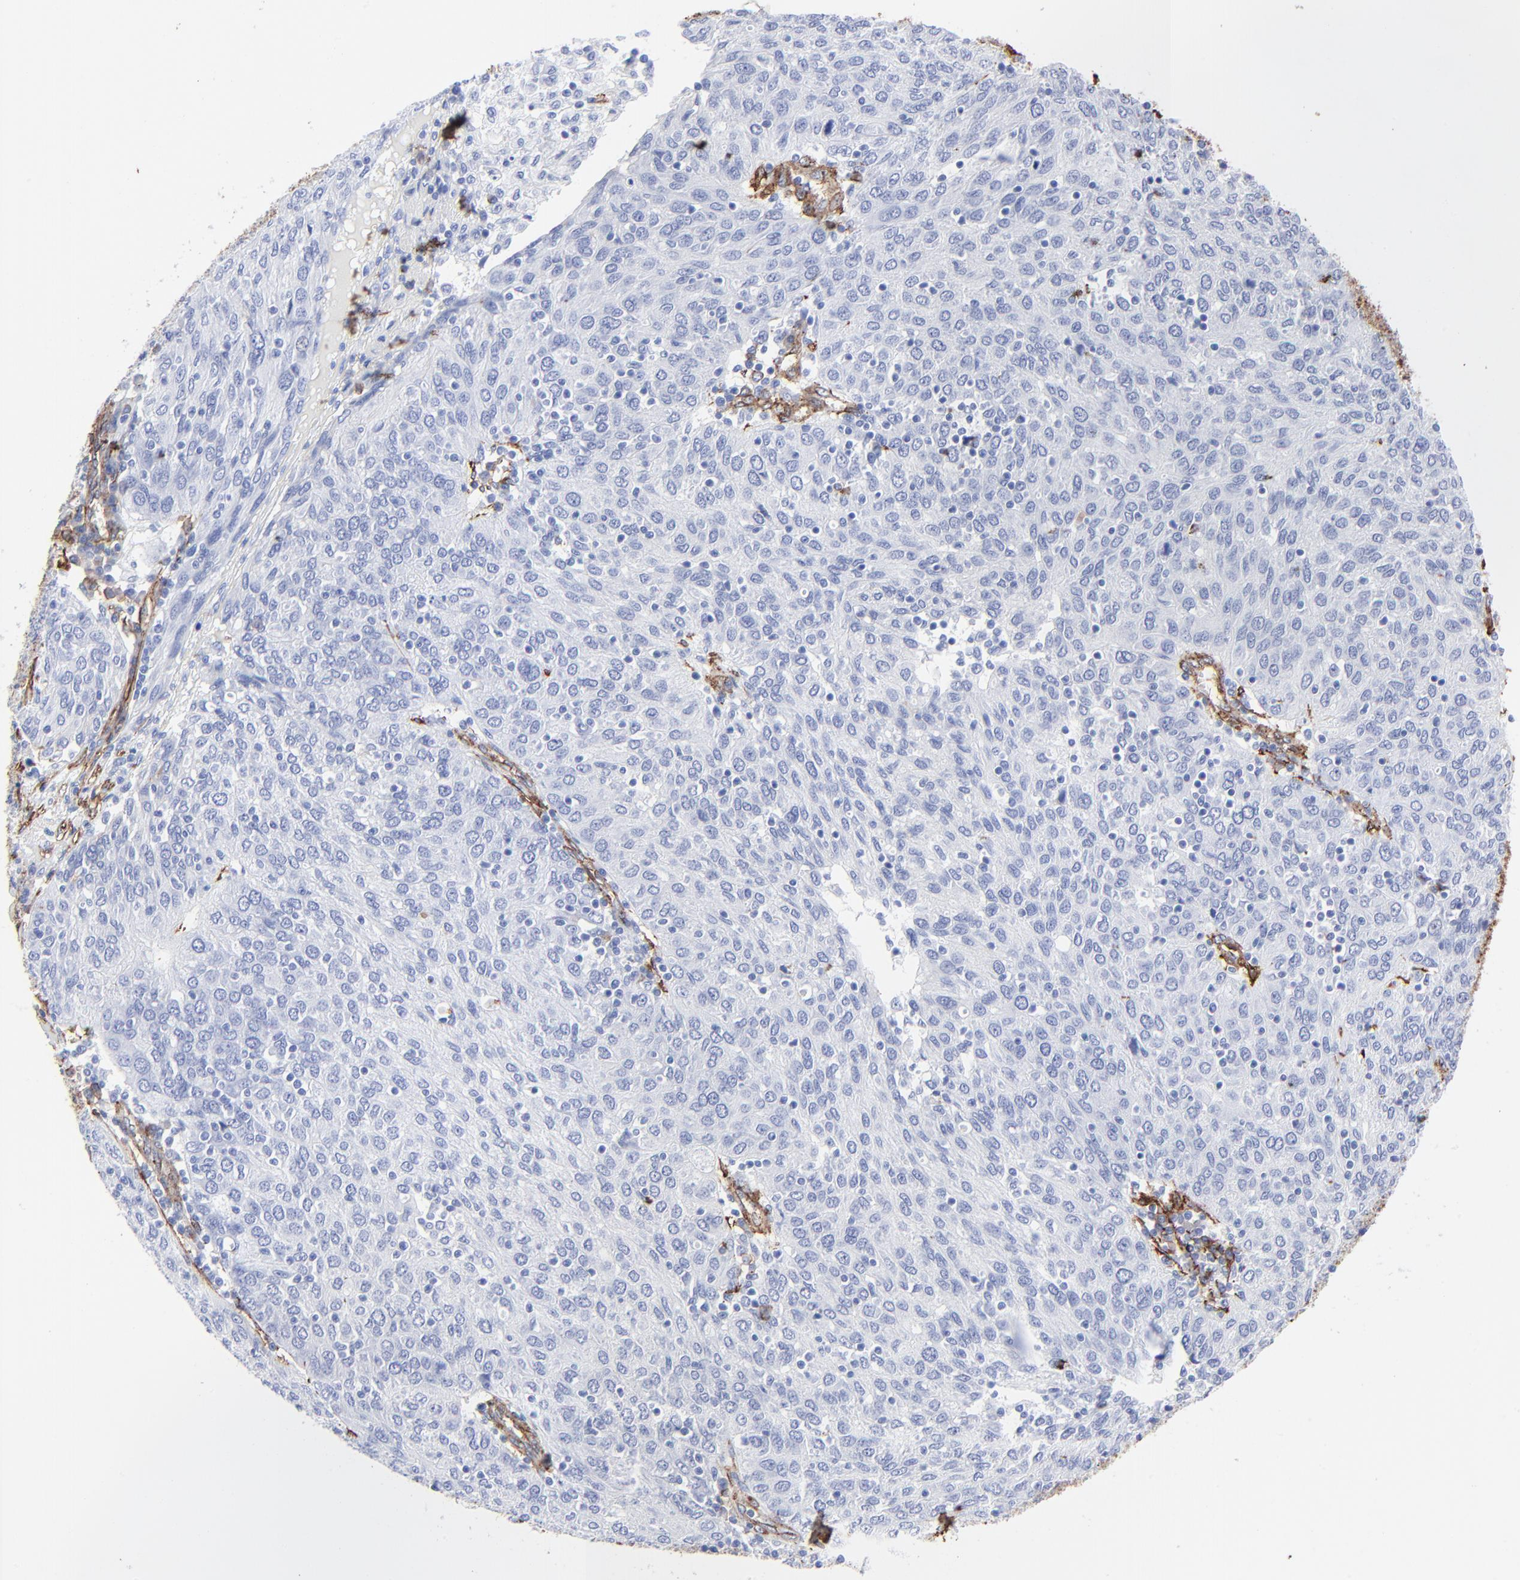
{"staining": {"intensity": "negative", "quantity": "none", "location": "none"}, "tissue": "ovarian cancer", "cell_type": "Tumor cells", "image_type": "cancer", "snomed": [{"axis": "morphology", "description": "Carcinoma, endometroid"}, {"axis": "topography", "description": "Ovary"}], "caption": "A histopathology image of ovarian cancer (endometroid carcinoma) stained for a protein exhibits no brown staining in tumor cells.", "gene": "CAV1", "patient": {"sex": "female", "age": 50}}